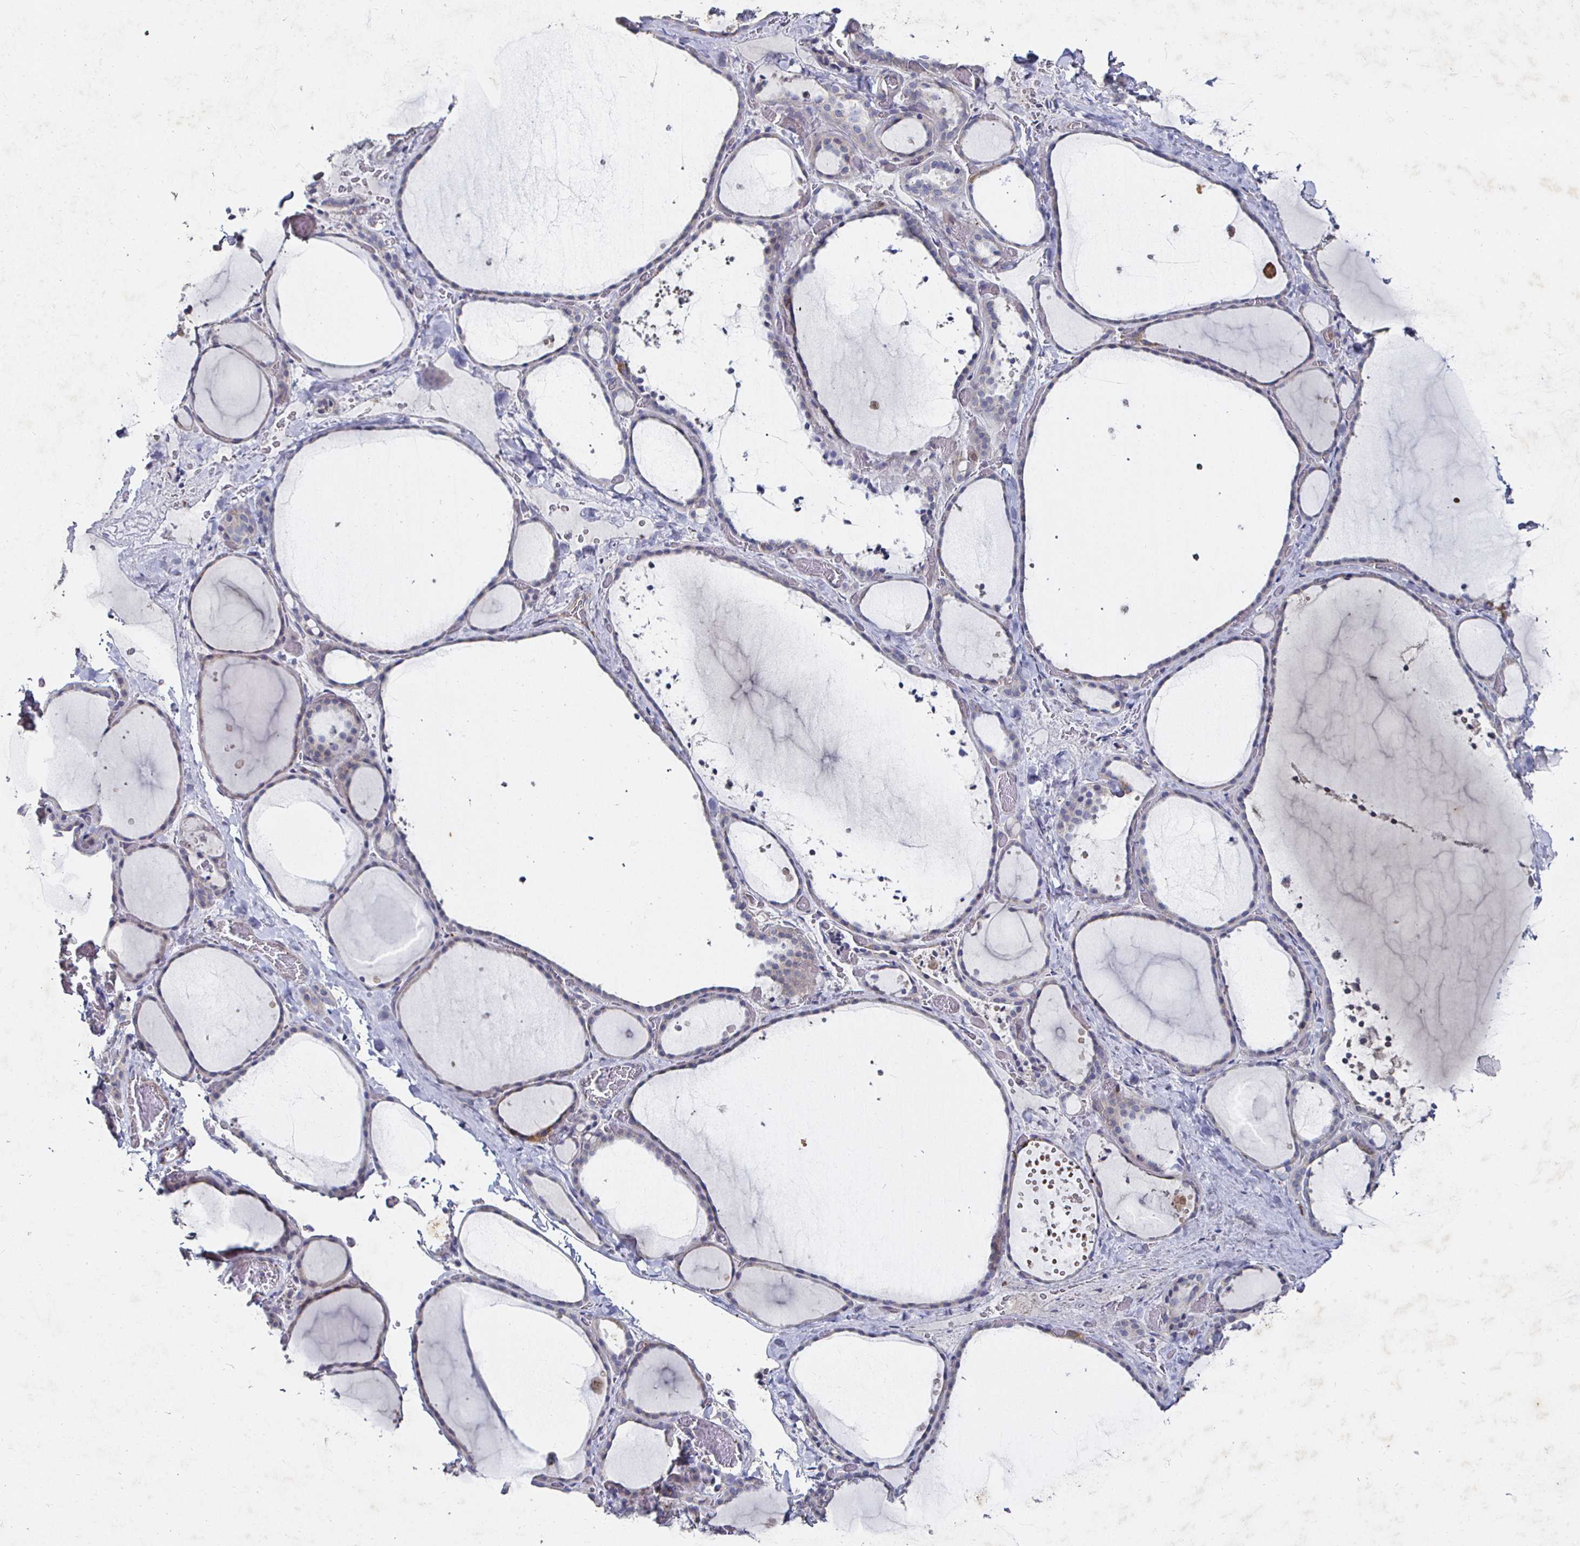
{"staining": {"intensity": "weak", "quantity": "<25%", "location": "cytoplasmic/membranous"}, "tissue": "thyroid gland", "cell_type": "Glandular cells", "image_type": "normal", "snomed": [{"axis": "morphology", "description": "Normal tissue, NOS"}, {"axis": "topography", "description": "Thyroid gland"}], "caption": "IHC of benign human thyroid gland displays no staining in glandular cells. The staining is performed using DAB brown chromogen with nuclei counter-stained in using hematoxylin.", "gene": "NRSN1", "patient": {"sex": "female", "age": 36}}